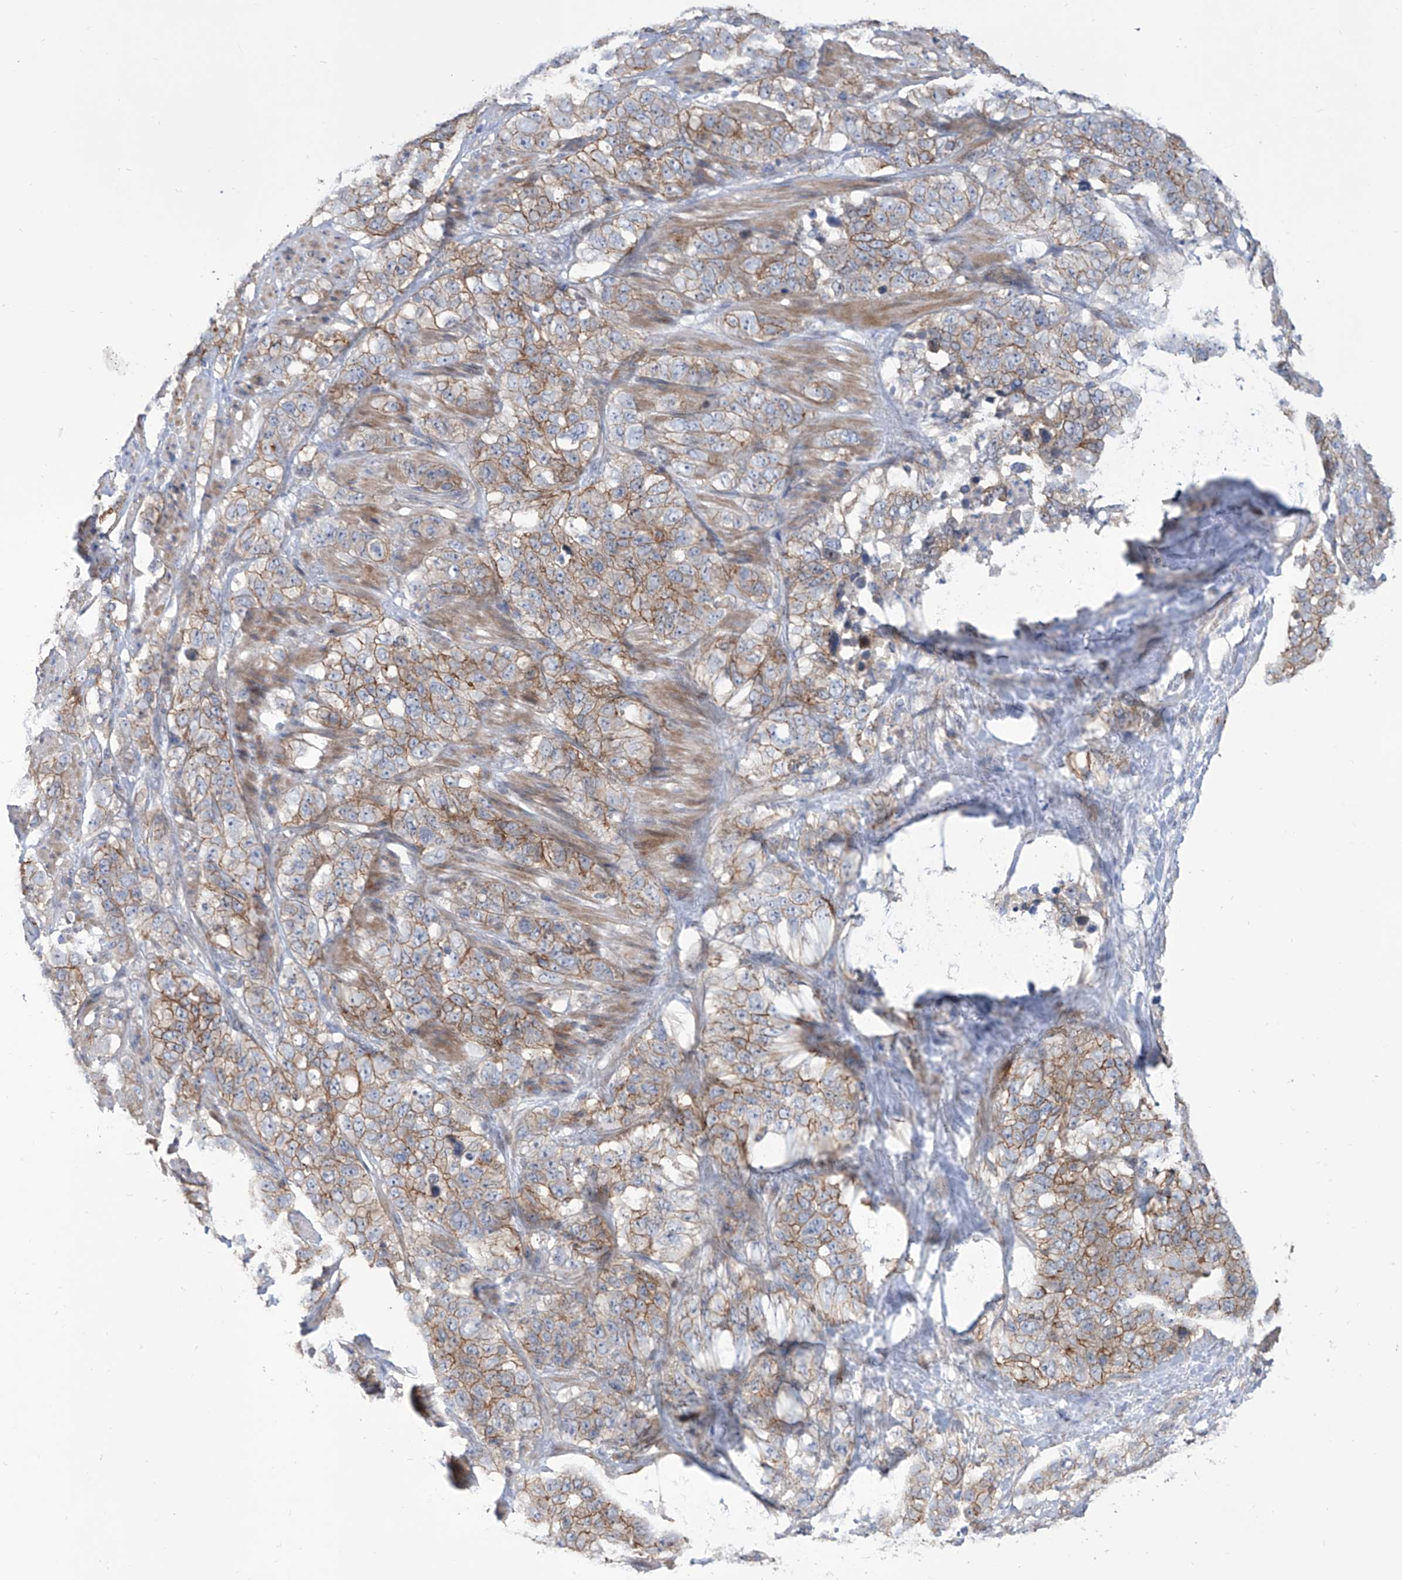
{"staining": {"intensity": "moderate", "quantity": "25%-75%", "location": "cytoplasmic/membranous"}, "tissue": "stomach cancer", "cell_type": "Tumor cells", "image_type": "cancer", "snomed": [{"axis": "morphology", "description": "Adenocarcinoma, NOS"}, {"axis": "topography", "description": "Stomach"}], "caption": "The immunohistochemical stain labels moderate cytoplasmic/membranous staining in tumor cells of stomach cancer (adenocarcinoma) tissue.", "gene": "LRRC1", "patient": {"sex": "male", "age": 48}}